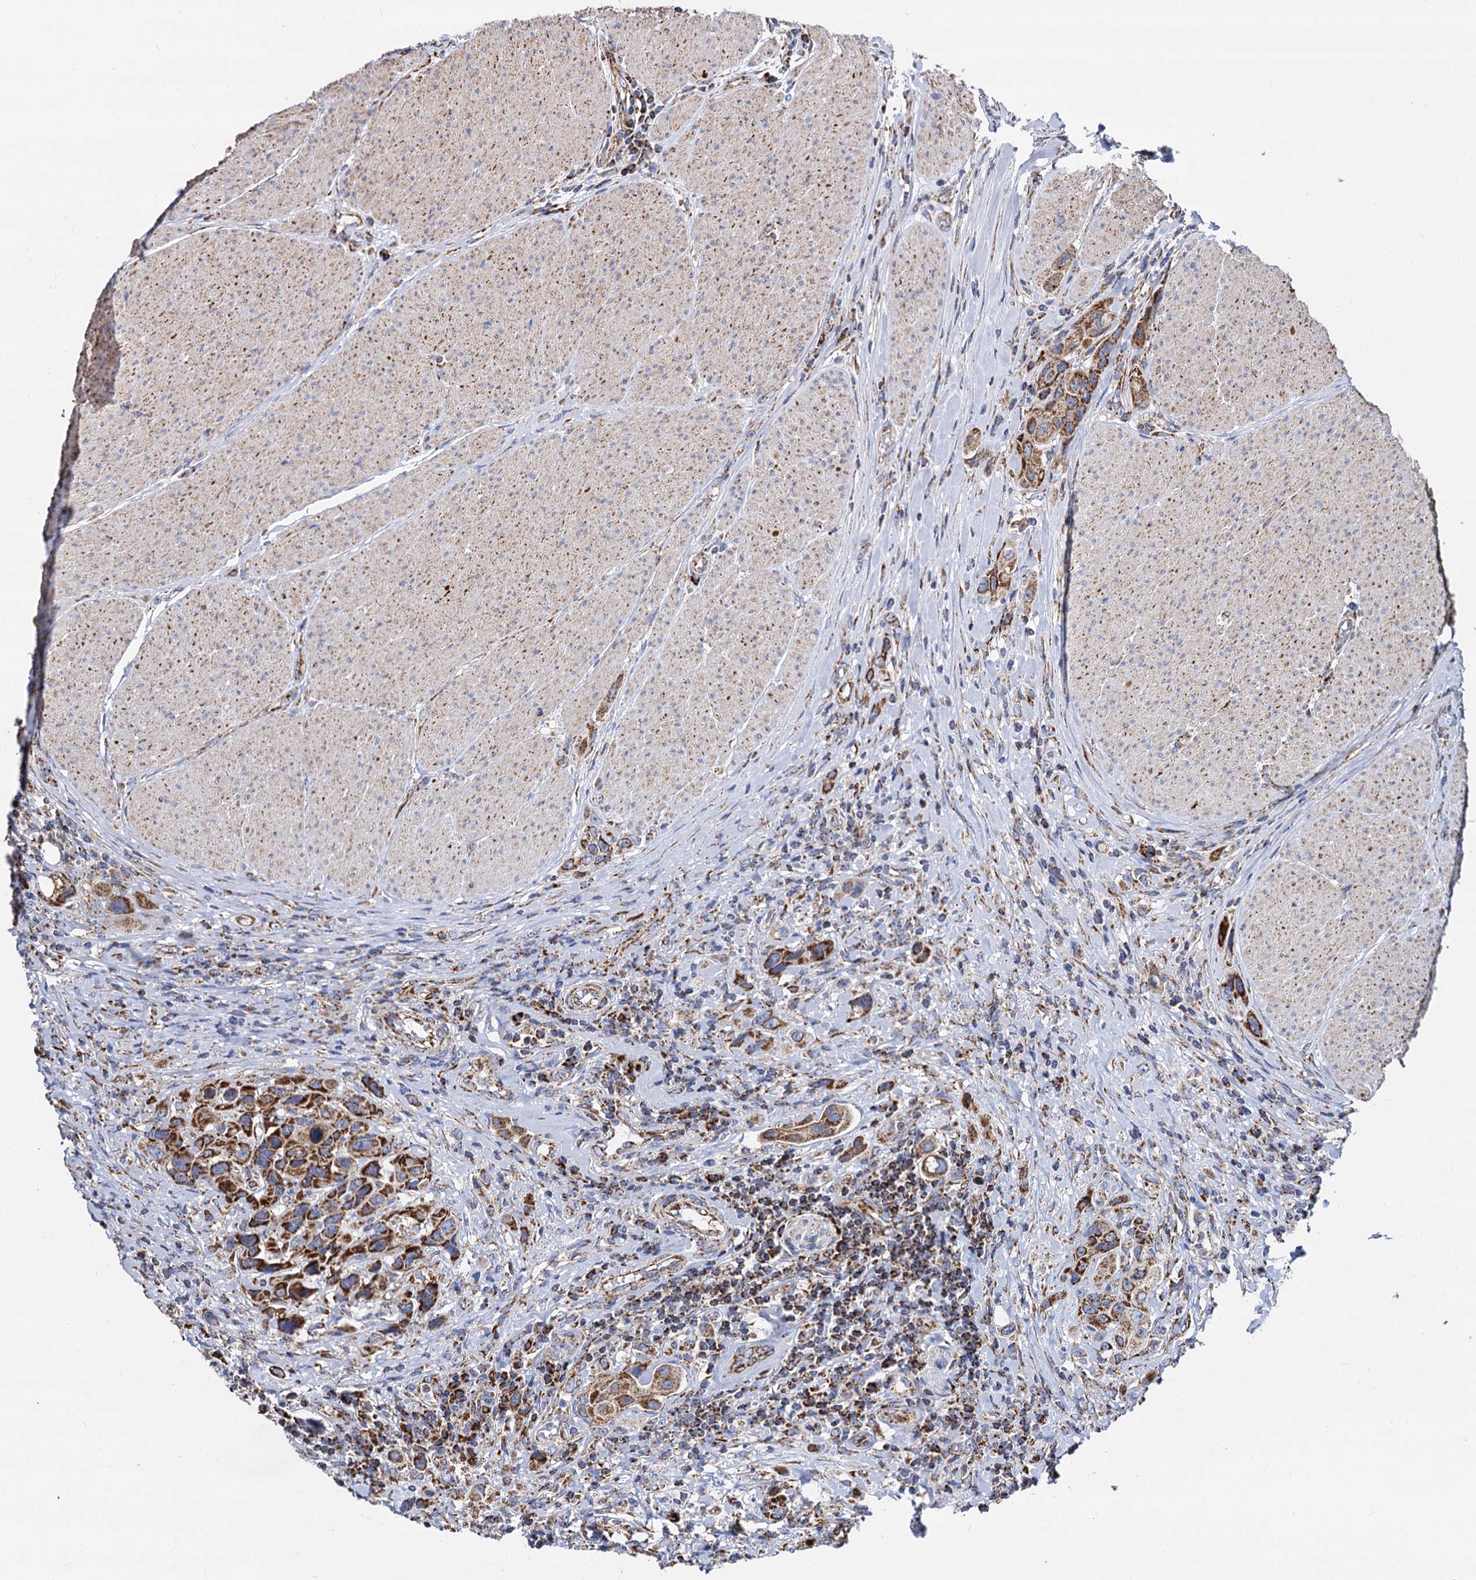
{"staining": {"intensity": "strong", "quantity": ">75%", "location": "cytoplasmic/membranous"}, "tissue": "urothelial cancer", "cell_type": "Tumor cells", "image_type": "cancer", "snomed": [{"axis": "morphology", "description": "Urothelial carcinoma, High grade"}, {"axis": "topography", "description": "Urinary bladder"}], "caption": "The photomicrograph displays staining of urothelial cancer, revealing strong cytoplasmic/membranous protein expression (brown color) within tumor cells. (brown staining indicates protein expression, while blue staining denotes nuclei).", "gene": "TIMM10", "patient": {"sex": "male", "age": 50}}